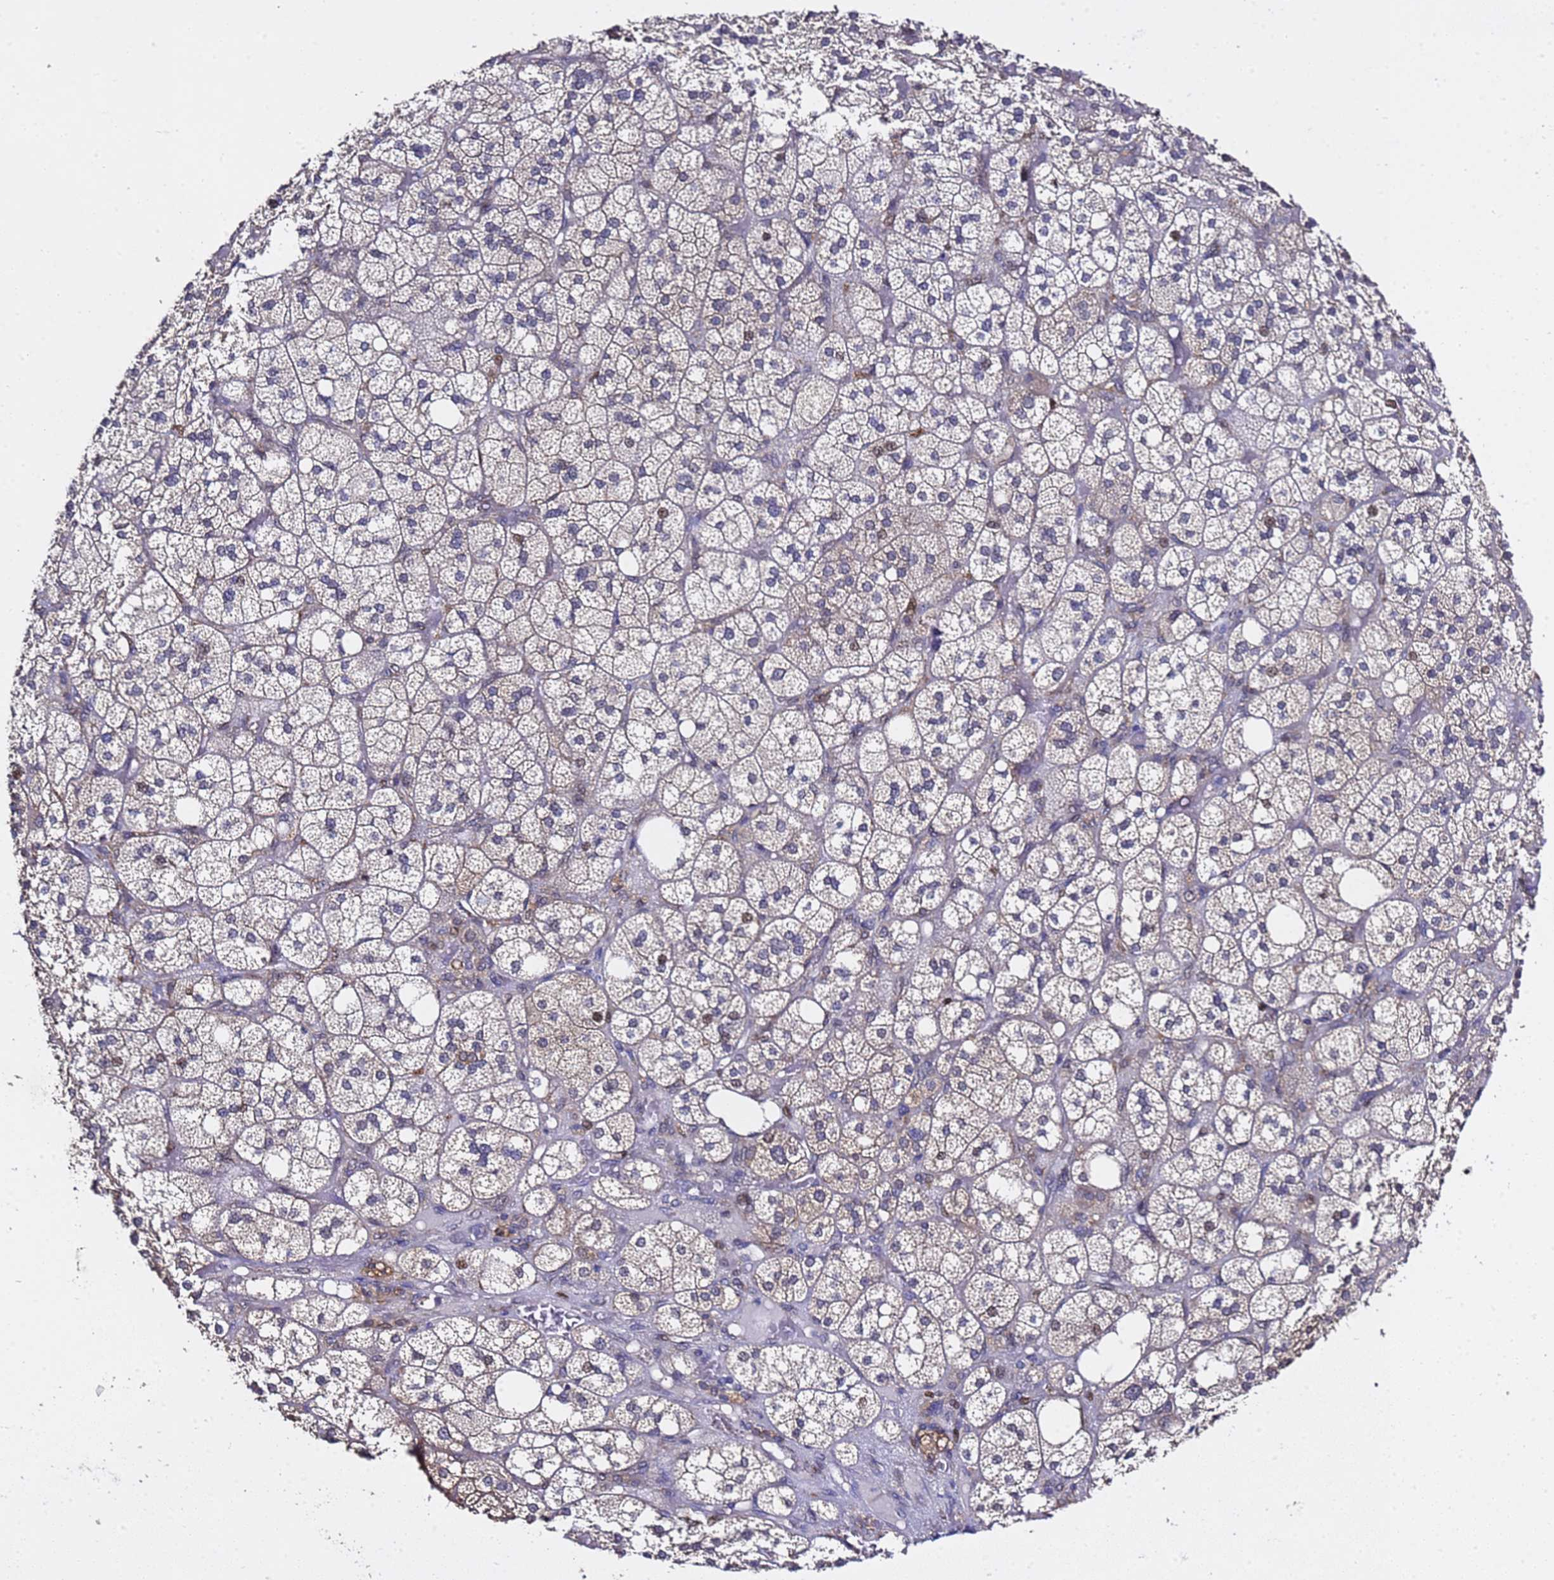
{"staining": {"intensity": "weak", "quantity": "25%-75%", "location": "cytoplasmic/membranous"}, "tissue": "adrenal gland", "cell_type": "Glandular cells", "image_type": "normal", "snomed": [{"axis": "morphology", "description": "Normal tissue, NOS"}, {"axis": "topography", "description": "Adrenal gland"}], "caption": "IHC image of unremarkable adrenal gland: adrenal gland stained using immunohistochemistry (IHC) demonstrates low levels of weak protein expression localized specifically in the cytoplasmic/membranous of glandular cells, appearing as a cytoplasmic/membranous brown color.", "gene": "ALG3", "patient": {"sex": "male", "age": 61}}